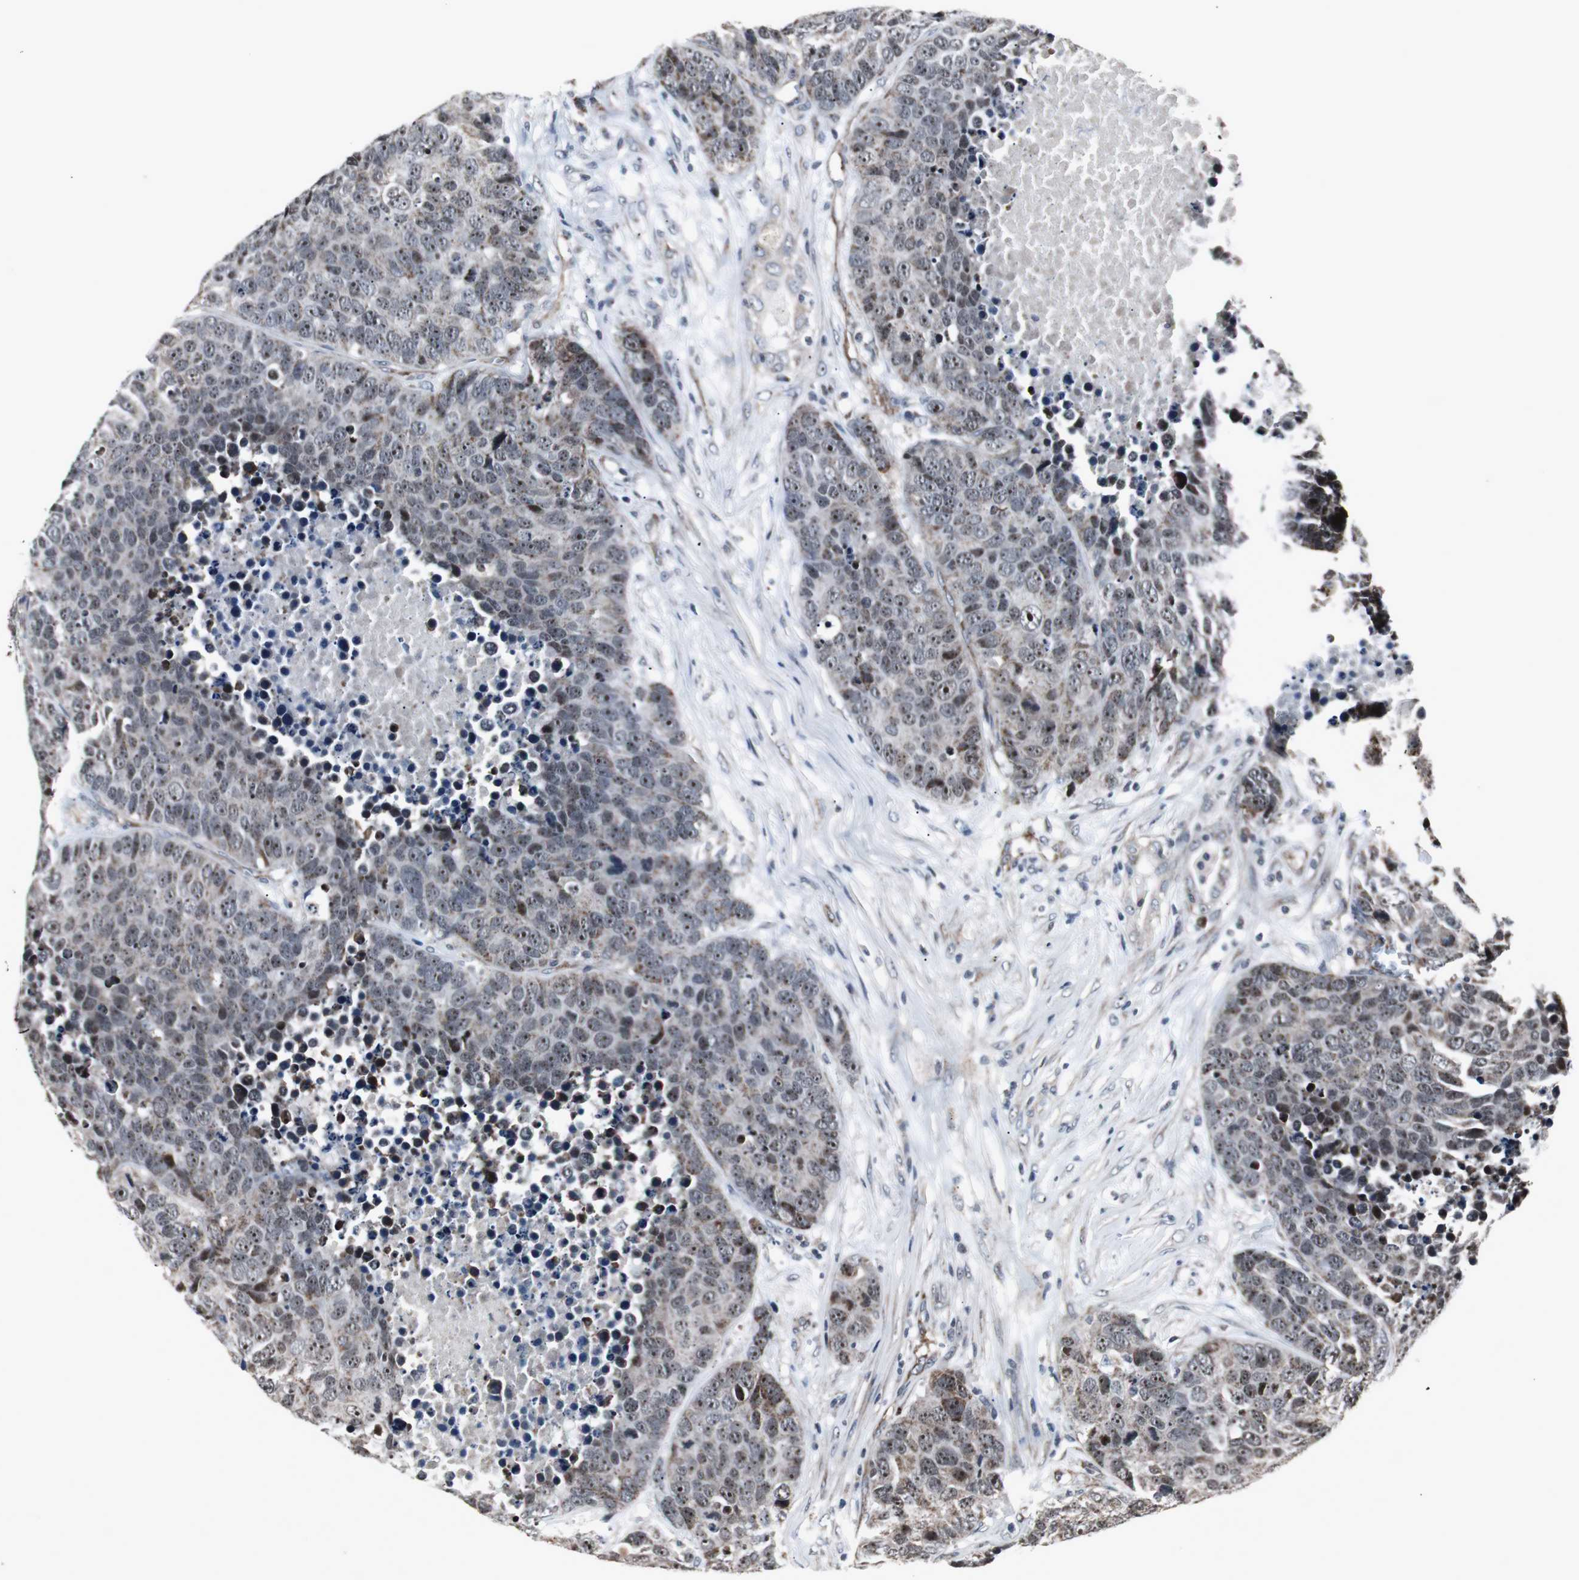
{"staining": {"intensity": "weak", "quantity": "25%-75%", "location": "cytoplasmic/membranous"}, "tissue": "carcinoid", "cell_type": "Tumor cells", "image_type": "cancer", "snomed": [{"axis": "morphology", "description": "Carcinoid, malignant, NOS"}, {"axis": "topography", "description": "Lung"}], "caption": "A photomicrograph of malignant carcinoid stained for a protein demonstrates weak cytoplasmic/membranous brown staining in tumor cells. The staining is performed using DAB brown chromogen to label protein expression. The nuclei are counter-stained blue using hematoxylin.", "gene": "MRPL40", "patient": {"sex": "male", "age": 60}}